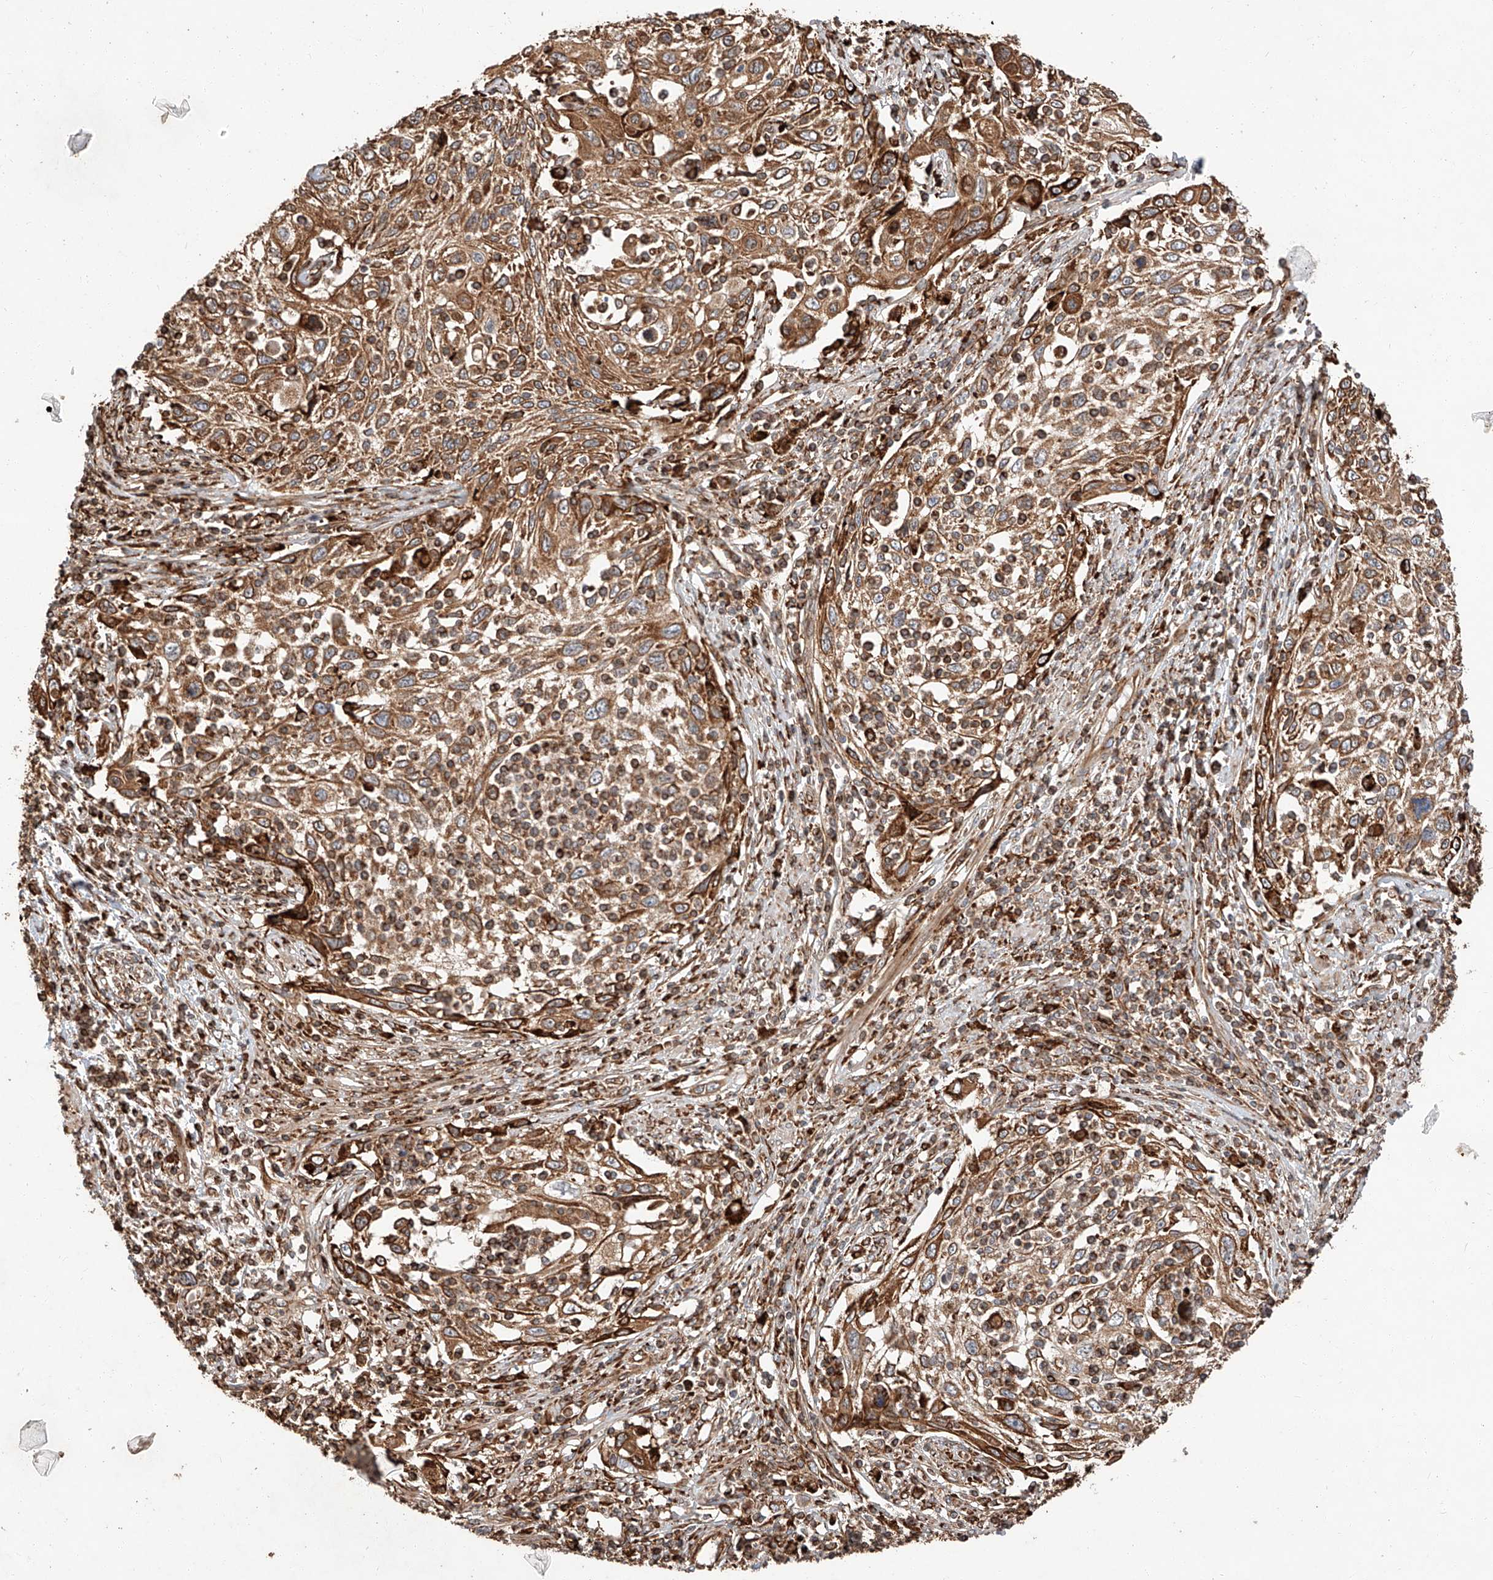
{"staining": {"intensity": "moderate", "quantity": ">75%", "location": "cytoplasmic/membranous"}, "tissue": "cervical cancer", "cell_type": "Tumor cells", "image_type": "cancer", "snomed": [{"axis": "morphology", "description": "Squamous cell carcinoma, NOS"}, {"axis": "topography", "description": "Cervix"}], "caption": "Immunohistochemistry histopathology image of neoplastic tissue: human cervical squamous cell carcinoma stained using IHC shows medium levels of moderate protein expression localized specifically in the cytoplasmic/membranous of tumor cells, appearing as a cytoplasmic/membranous brown color.", "gene": "ZNF84", "patient": {"sex": "female", "age": 70}}